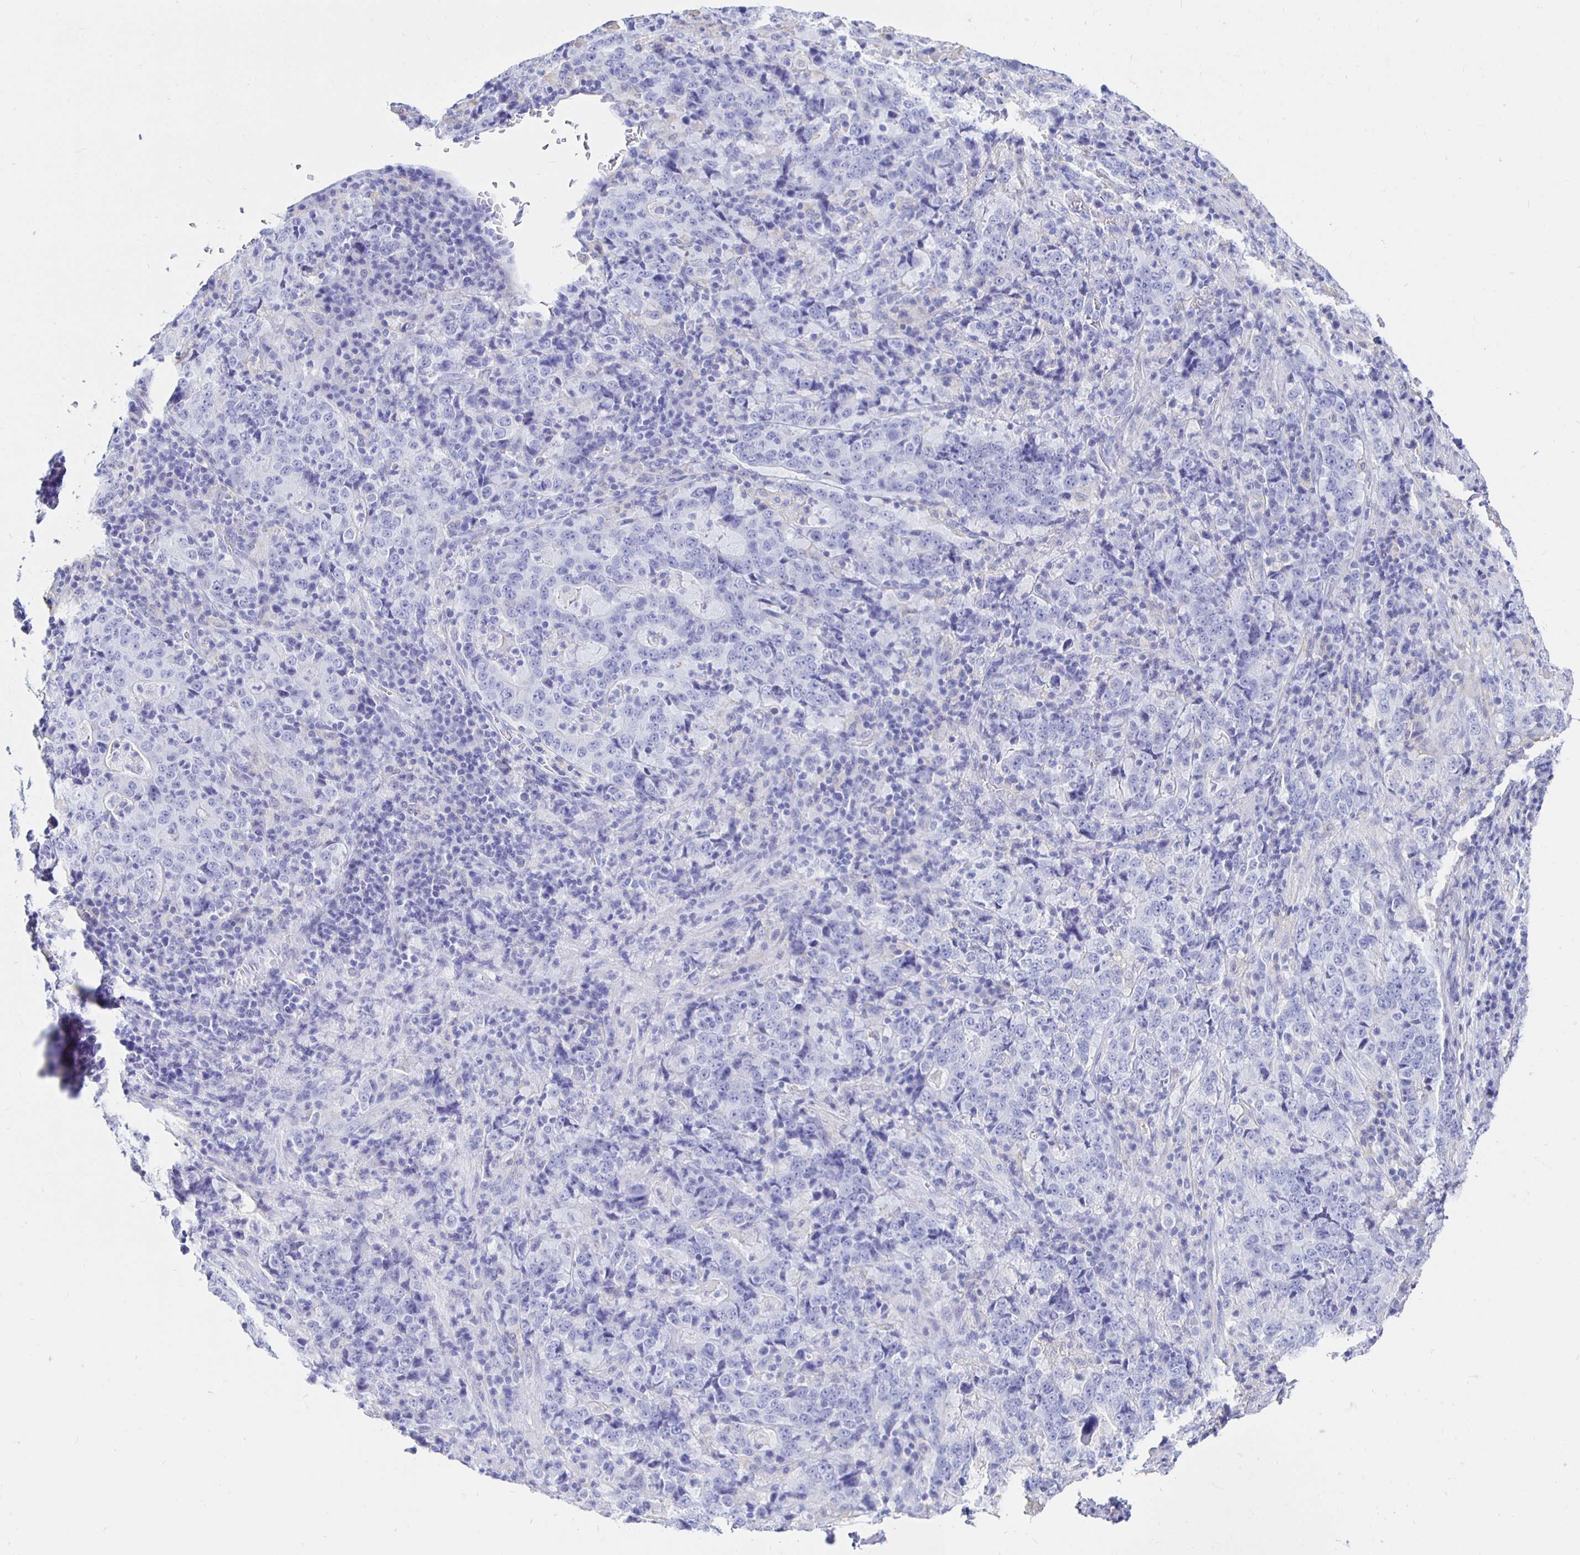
{"staining": {"intensity": "negative", "quantity": "none", "location": "none"}, "tissue": "stomach cancer", "cell_type": "Tumor cells", "image_type": "cancer", "snomed": [{"axis": "morphology", "description": "Normal tissue, NOS"}, {"axis": "morphology", "description": "Adenocarcinoma, NOS"}, {"axis": "topography", "description": "Stomach, upper"}, {"axis": "topography", "description": "Stomach"}], "caption": "High power microscopy micrograph of an IHC micrograph of stomach cancer (adenocarcinoma), revealing no significant staining in tumor cells.", "gene": "UMOD", "patient": {"sex": "male", "age": 59}}